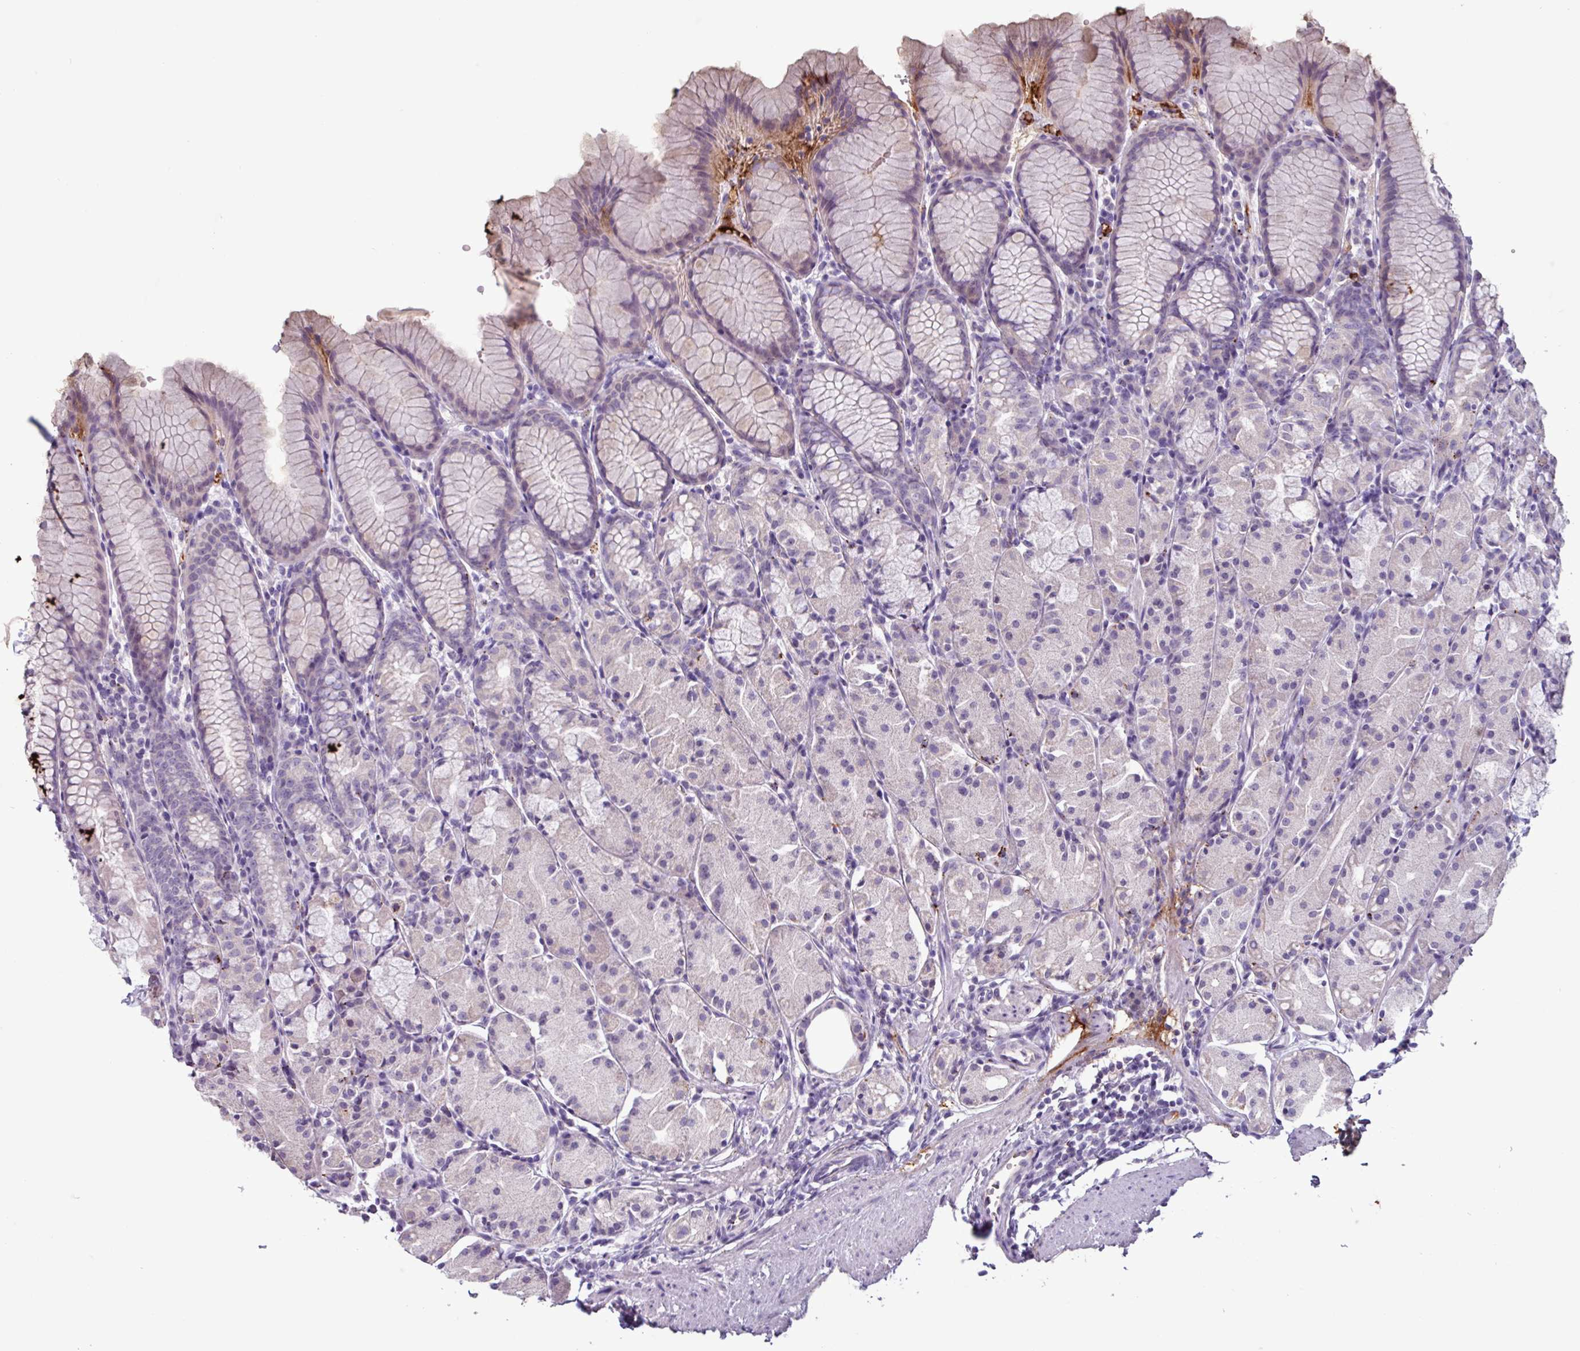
{"staining": {"intensity": "moderate", "quantity": "<25%", "location": "cytoplasmic/membranous"}, "tissue": "stomach", "cell_type": "Glandular cells", "image_type": "normal", "snomed": [{"axis": "morphology", "description": "Normal tissue, NOS"}, {"axis": "topography", "description": "Stomach, upper"}], "caption": "Moderate cytoplasmic/membranous protein expression is seen in approximately <25% of glandular cells in stomach.", "gene": "PLIN2", "patient": {"sex": "male", "age": 47}}